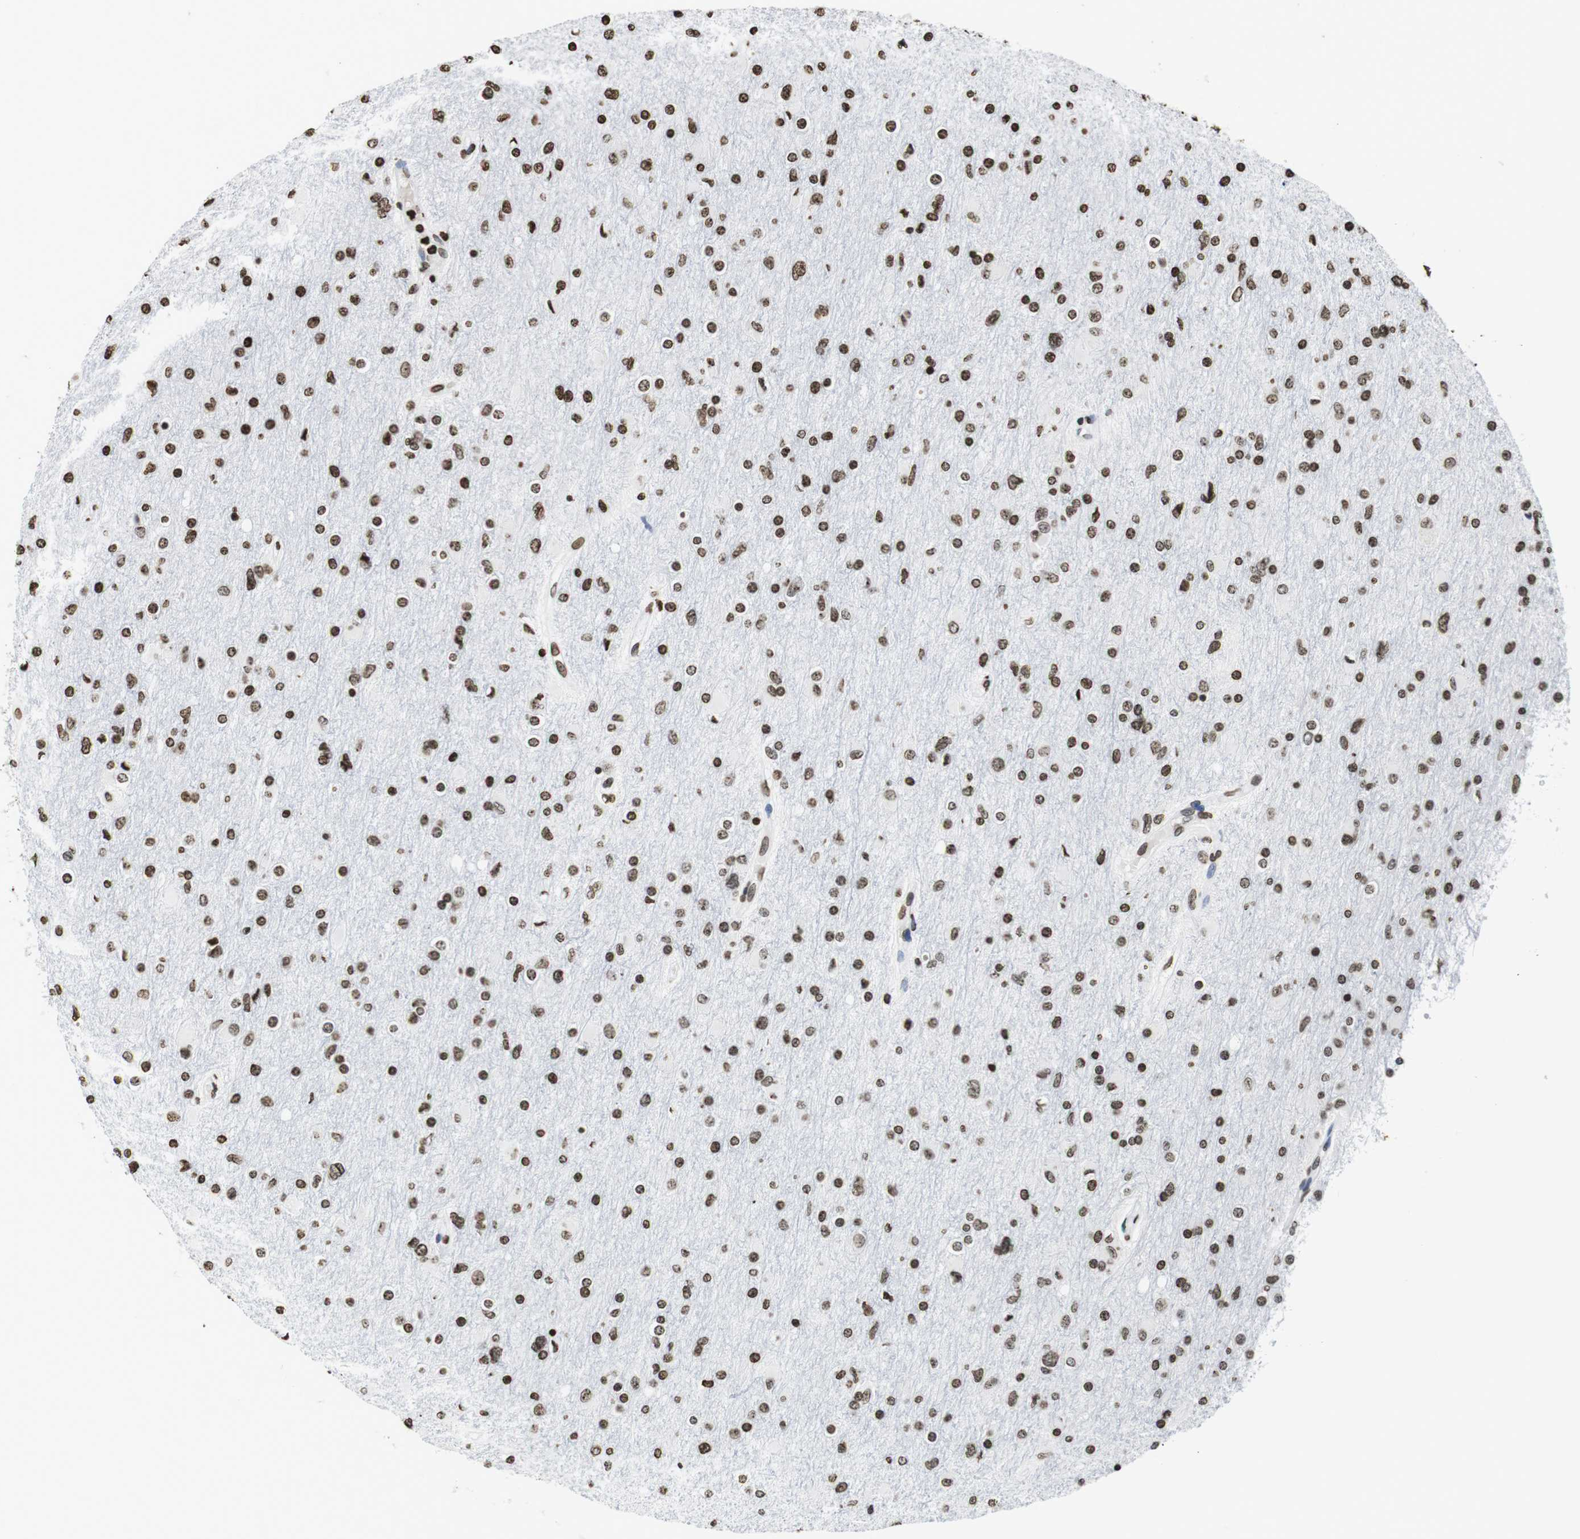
{"staining": {"intensity": "strong", "quantity": ">75%", "location": "nuclear"}, "tissue": "glioma", "cell_type": "Tumor cells", "image_type": "cancer", "snomed": [{"axis": "morphology", "description": "Glioma, malignant, High grade"}, {"axis": "topography", "description": "Cerebral cortex"}], "caption": "This histopathology image displays immunohistochemistry (IHC) staining of human glioma, with high strong nuclear expression in approximately >75% of tumor cells.", "gene": "BSX", "patient": {"sex": "female", "age": 36}}